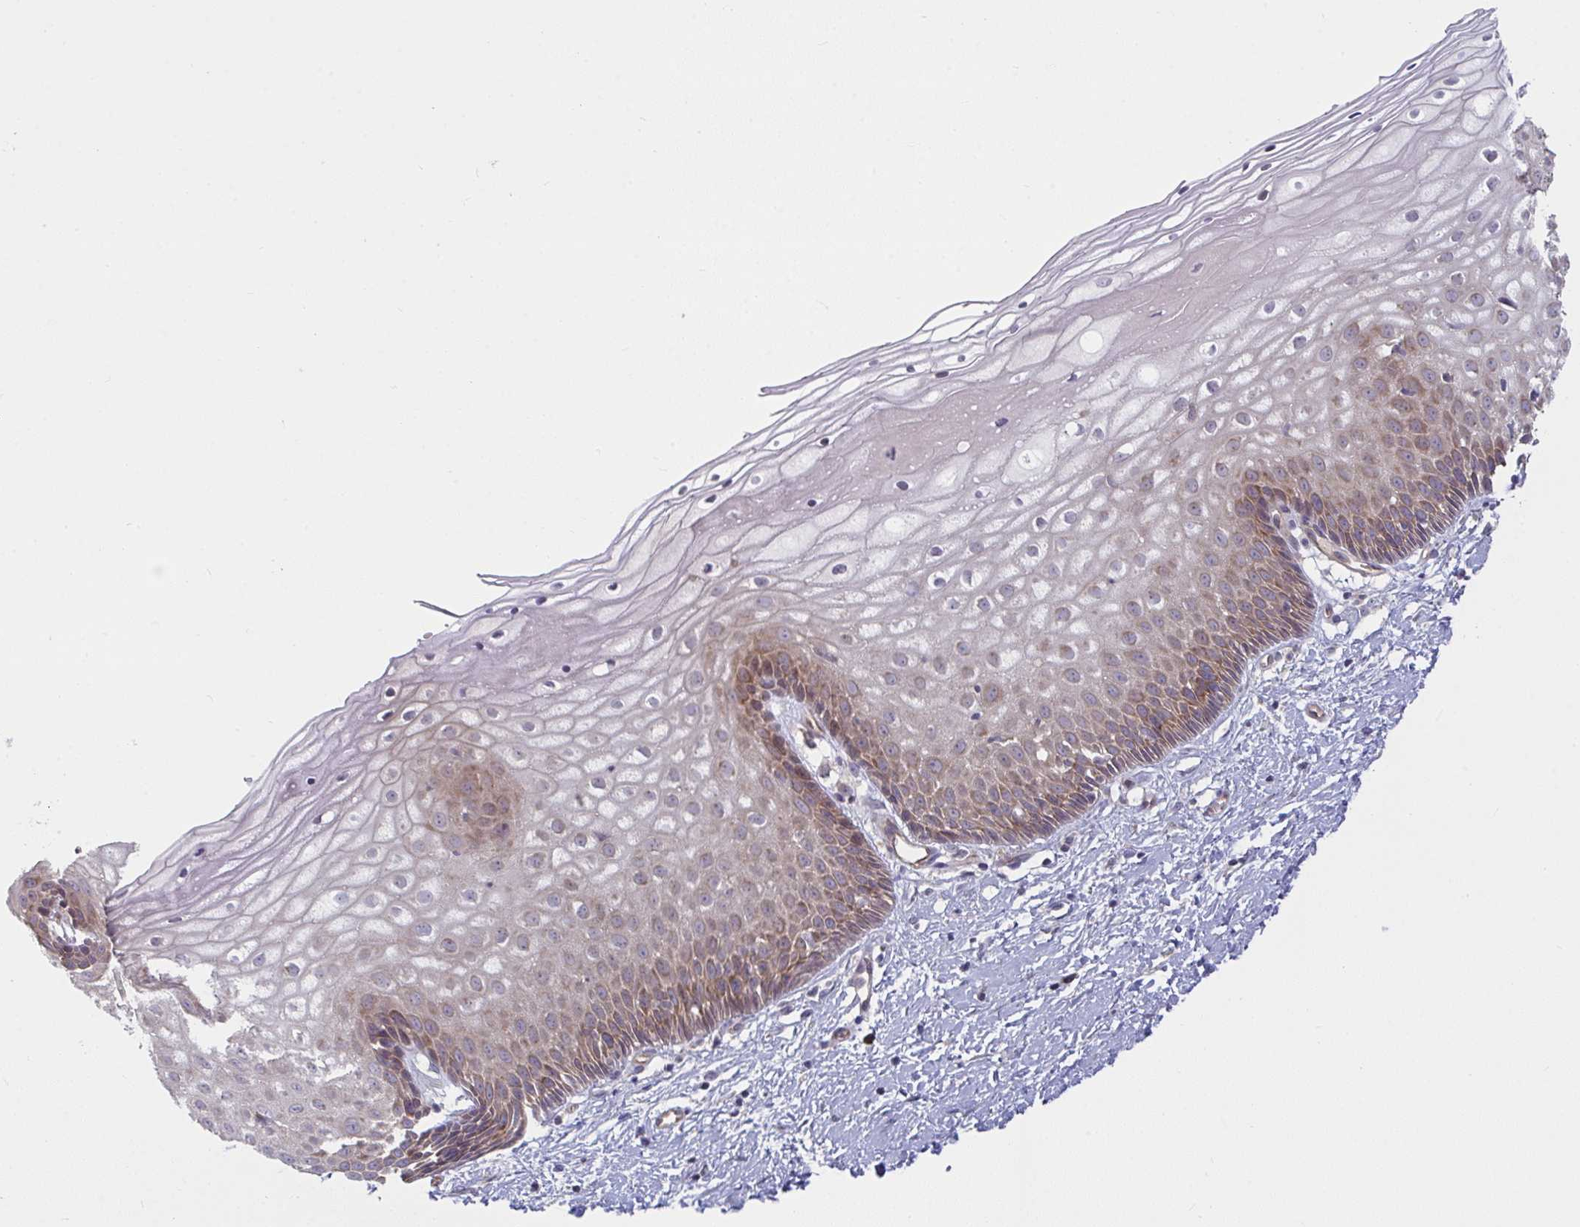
{"staining": {"intensity": "strong", "quantity": ">75%", "location": "cytoplasmic/membranous"}, "tissue": "cervix", "cell_type": "Glandular cells", "image_type": "normal", "snomed": [{"axis": "morphology", "description": "Normal tissue, NOS"}, {"axis": "topography", "description": "Cervix"}], "caption": "Protein positivity by immunohistochemistry reveals strong cytoplasmic/membranous positivity in approximately >75% of glandular cells in benign cervix.", "gene": "CASP9", "patient": {"sex": "female", "age": 36}}